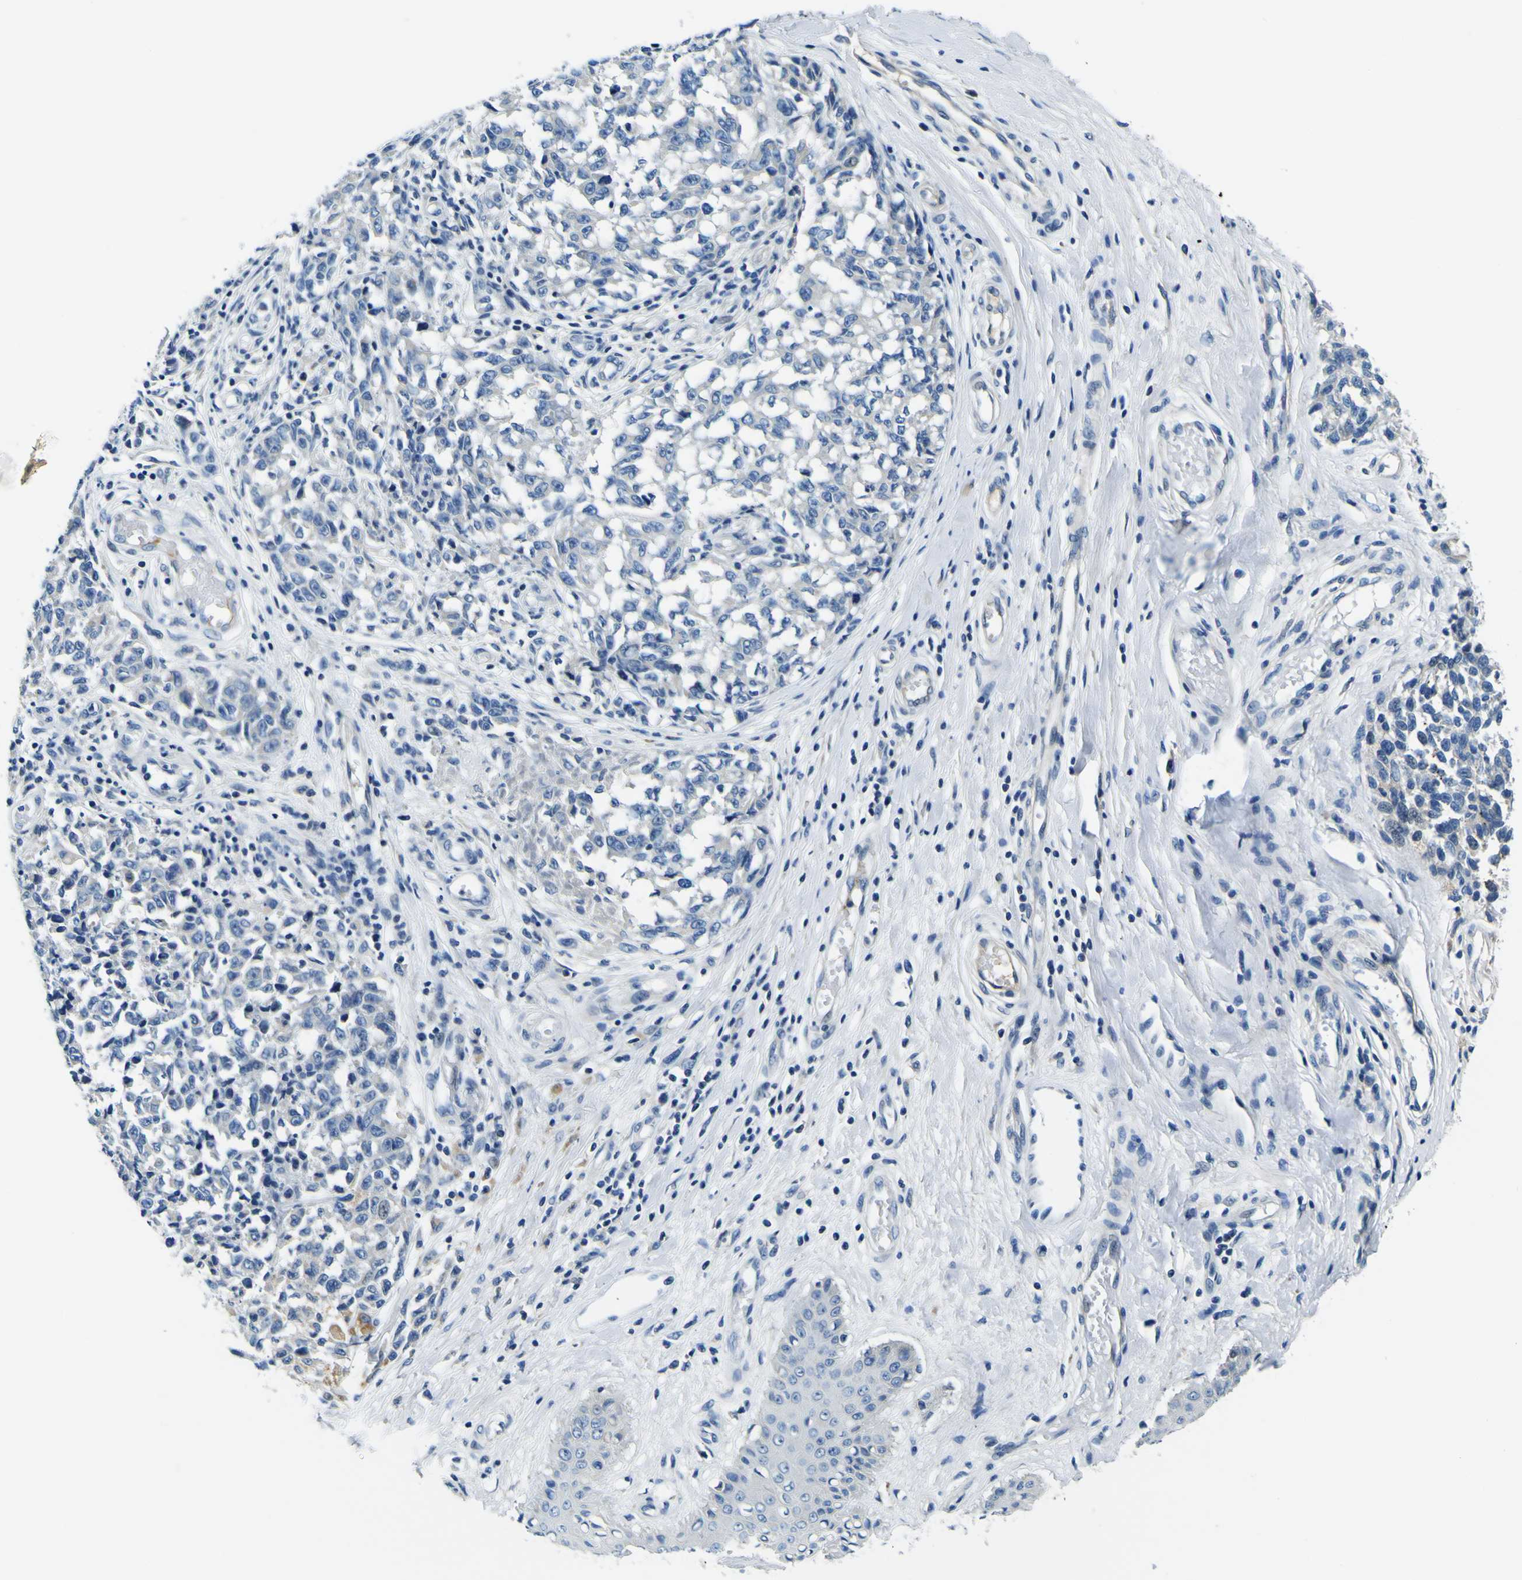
{"staining": {"intensity": "negative", "quantity": "none", "location": "none"}, "tissue": "melanoma", "cell_type": "Tumor cells", "image_type": "cancer", "snomed": [{"axis": "morphology", "description": "Malignant melanoma, NOS"}, {"axis": "topography", "description": "Skin"}], "caption": "Tumor cells show no significant protein positivity in melanoma. (DAB (3,3'-diaminobenzidine) IHC with hematoxylin counter stain).", "gene": "ADGRA2", "patient": {"sex": "female", "age": 64}}